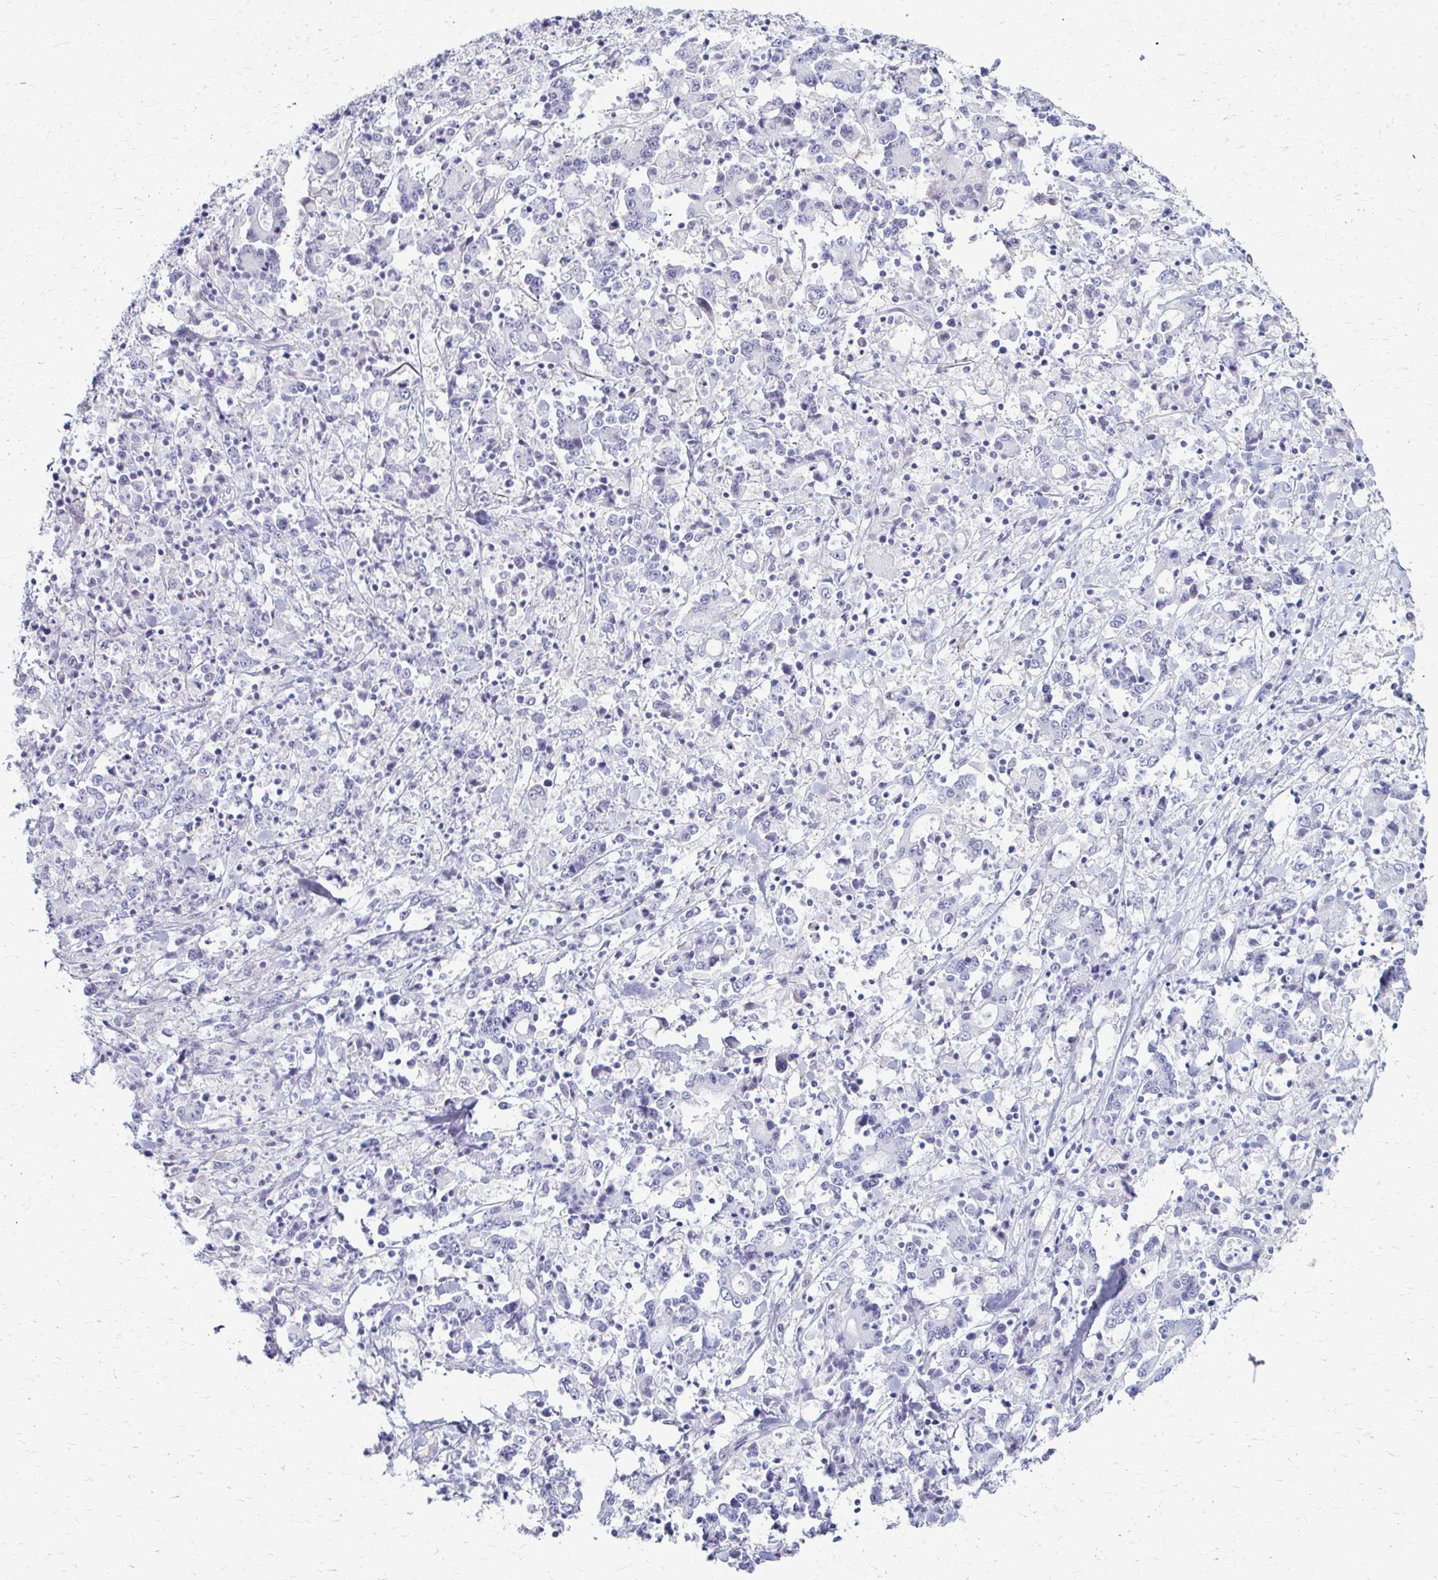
{"staining": {"intensity": "negative", "quantity": "none", "location": "none"}, "tissue": "stomach cancer", "cell_type": "Tumor cells", "image_type": "cancer", "snomed": [{"axis": "morphology", "description": "Adenocarcinoma, NOS"}, {"axis": "topography", "description": "Stomach, upper"}], "caption": "Stomach adenocarcinoma stained for a protein using immunohistochemistry (IHC) exhibits no positivity tumor cells.", "gene": "PRKRA", "patient": {"sex": "male", "age": 68}}